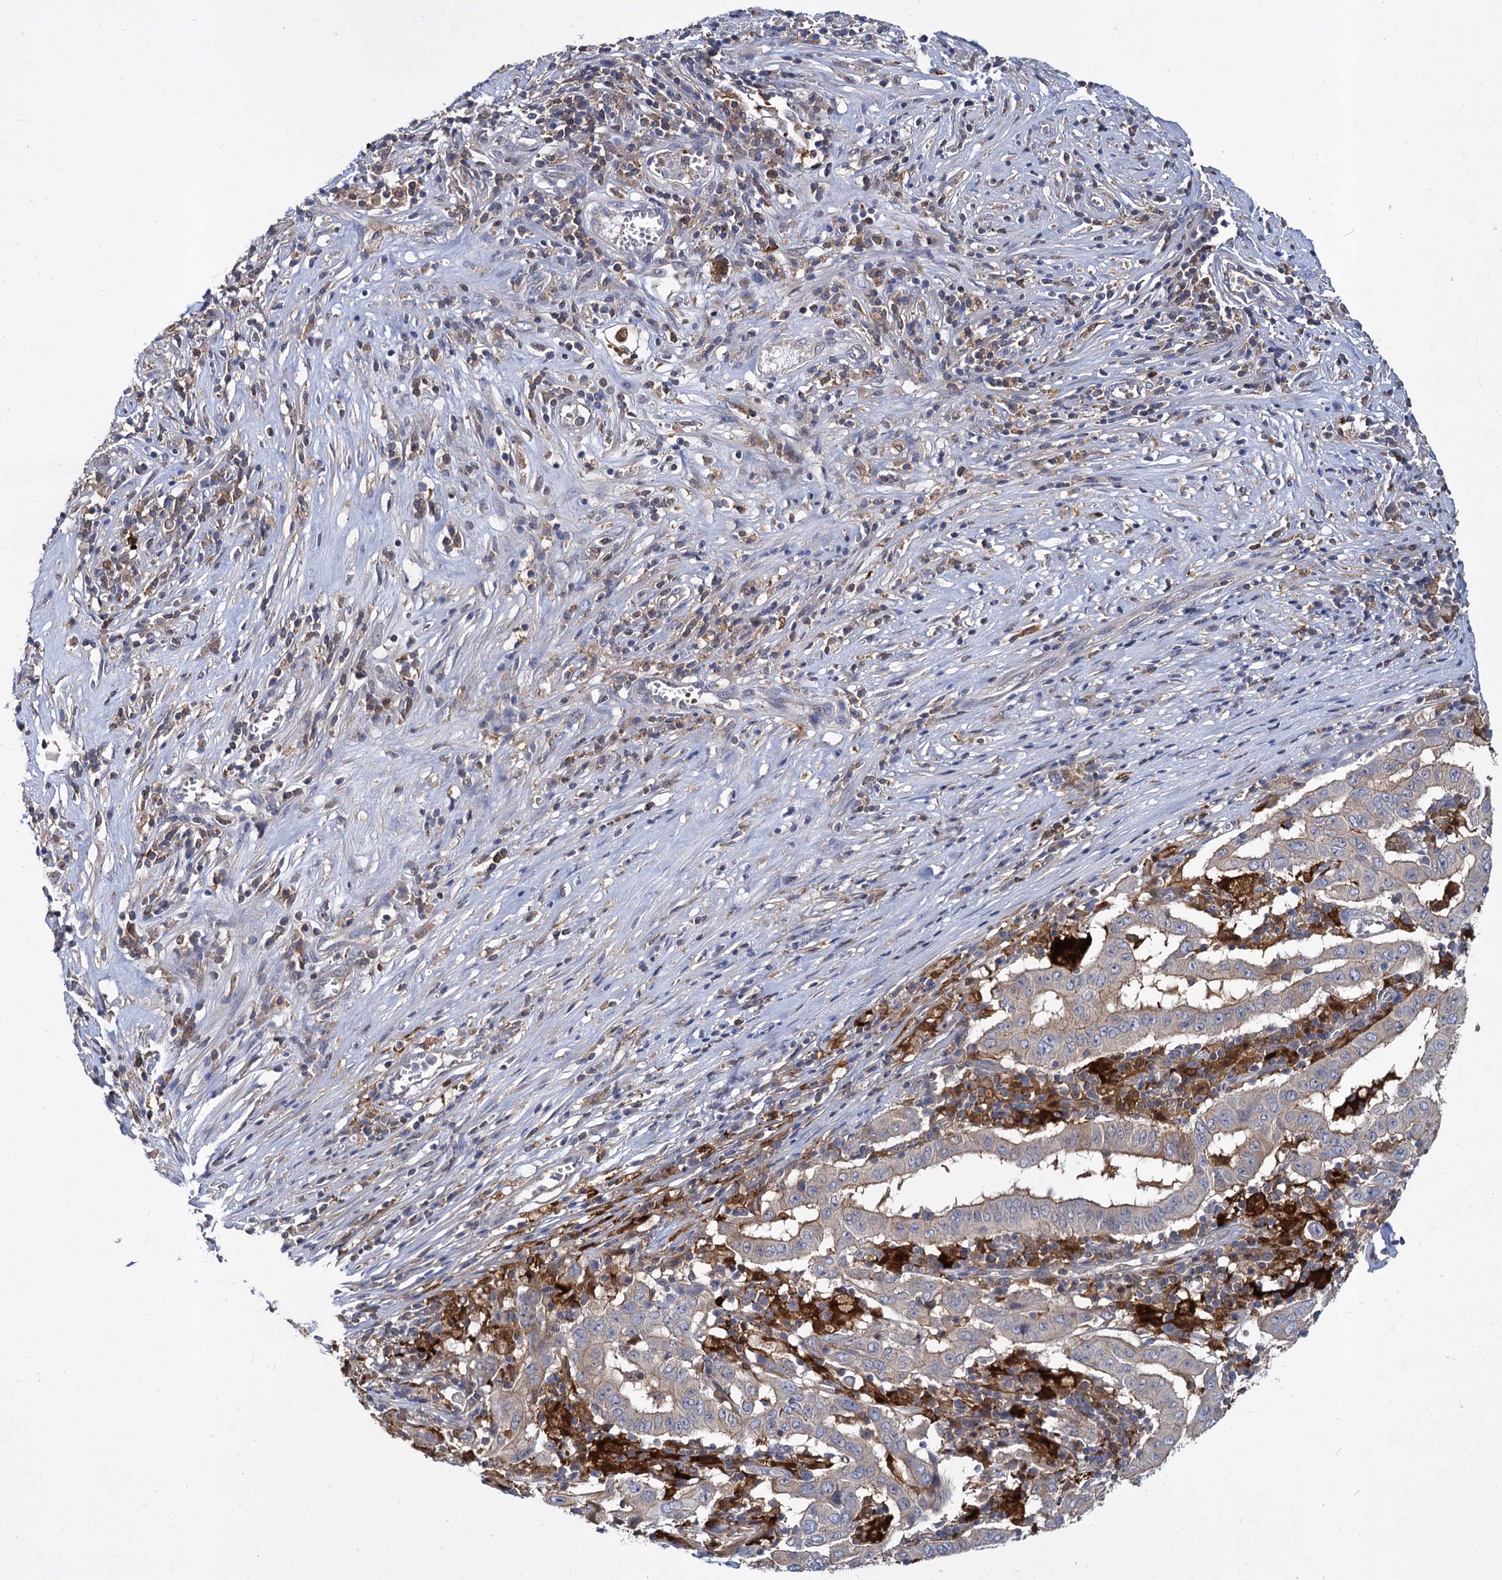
{"staining": {"intensity": "weak", "quantity": "<25%", "location": "cytoplasmic/membranous"}, "tissue": "pancreatic cancer", "cell_type": "Tumor cells", "image_type": "cancer", "snomed": [{"axis": "morphology", "description": "Adenocarcinoma, NOS"}, {"axis": "topography", "description": "Pancreas"}], "caption": "An immunohistochemistry (IHC) micrograph of pancreatic cancer (adenocarcinoma) is shown. There is no staining in tumor cells of pancreatic cancer (adenocarcinoma).", "gene": "GCLC", "patient": {"sex": "male", "age": 63}}